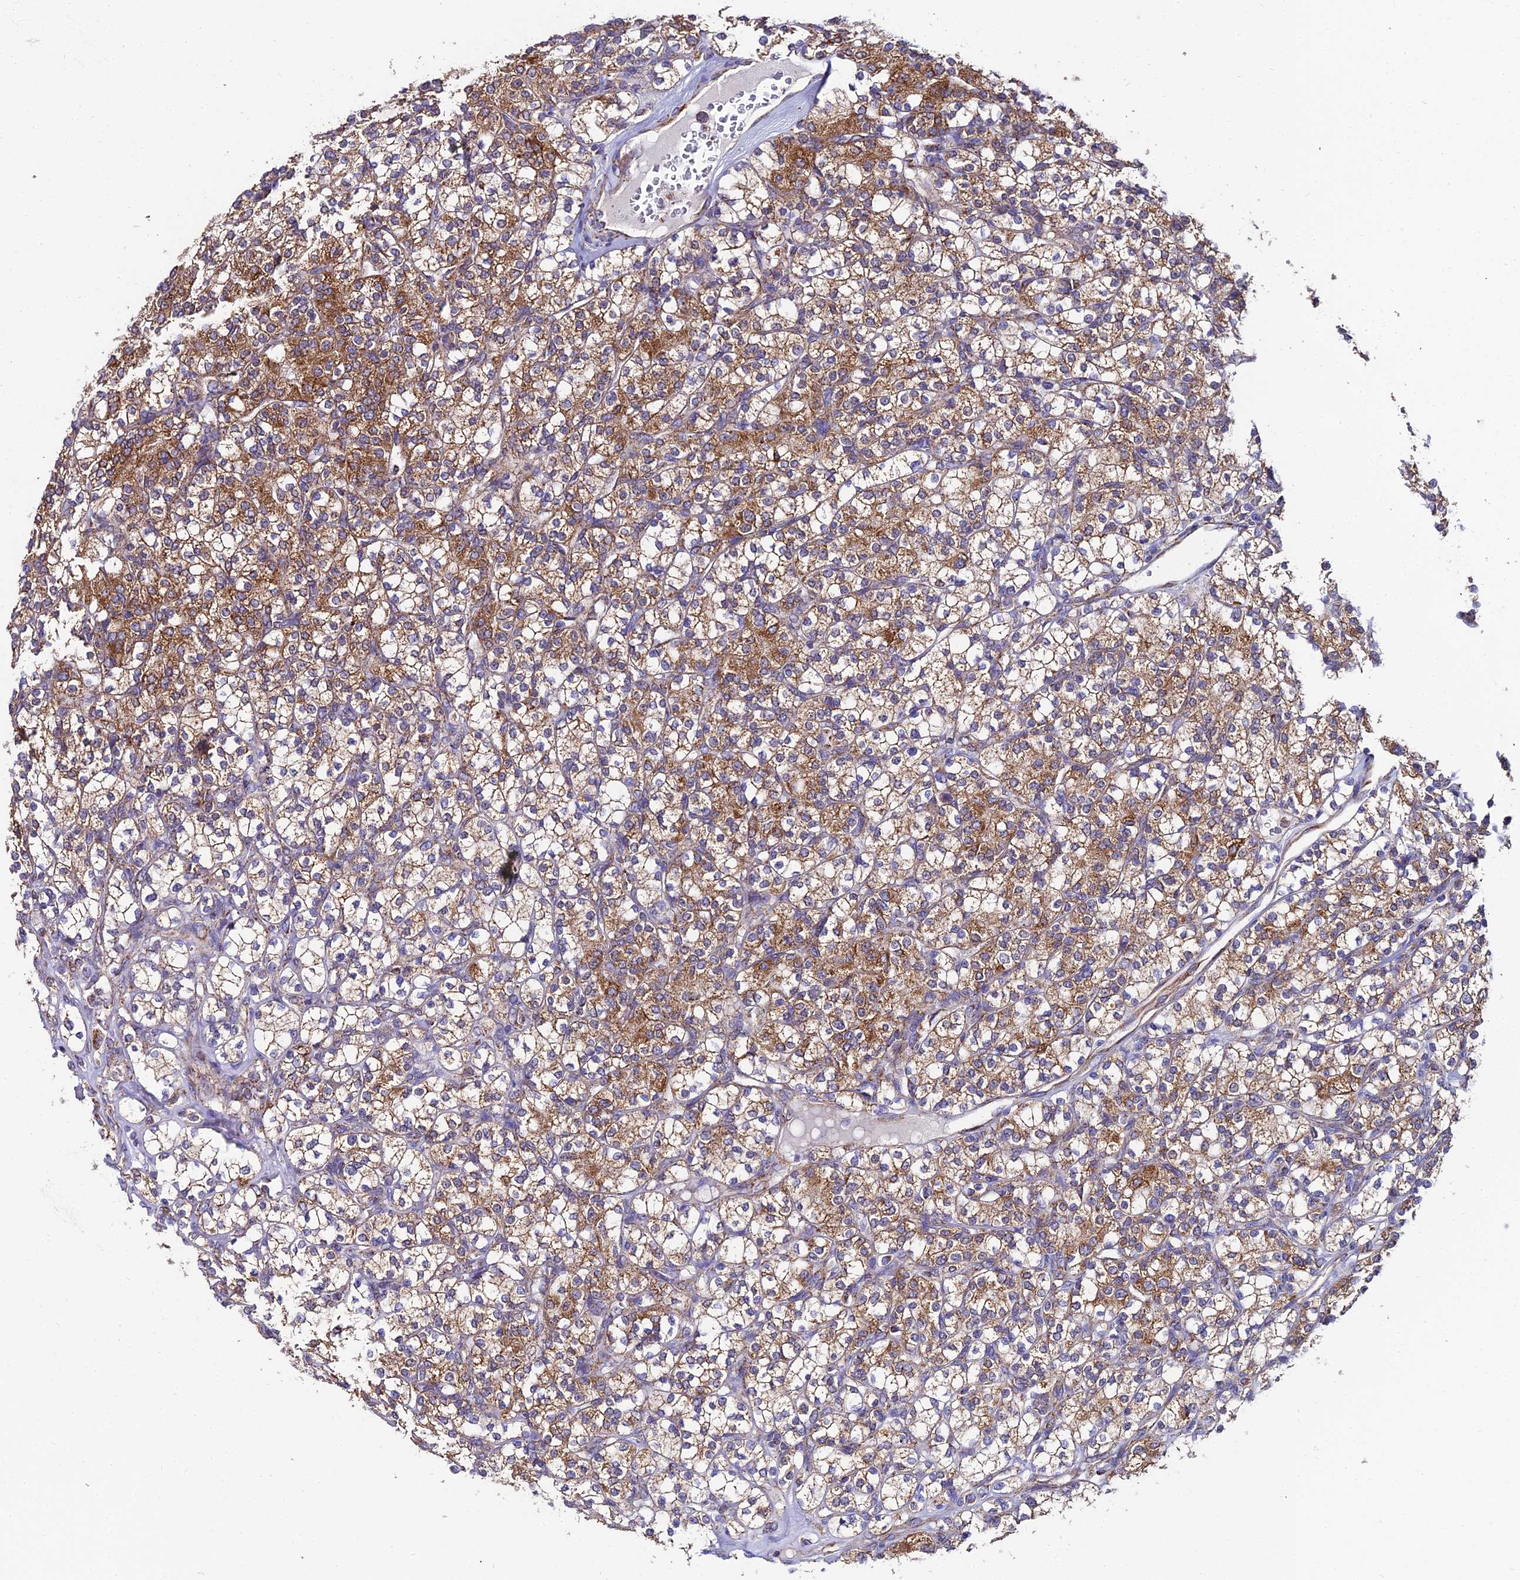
{"staining": {"intensity": "strong", "quantity": "25%-75%", "location": "cytoplasmic/membranous"}, "tissue": "renal cancer", "cell_type": "Tumor cells", "image_type": "cancer", "snomed": [{"axis": "morphology", "description": "Adenocarcinoma, NOS"}, {"axis": "topography", "description": "Kidney"}], "caption": "IHC histopathology image of neoplastic tissue: human adenocarcinoma (renal) stained using immunohistochemistry (IHC) shows high levels of strong protein expression localized specifically in the cytoplasmic/membranous of tumor cells, appearing as a cytoplasmic/membranous brown color.", "gene": "PSMD2", "patient": {"sex": "male", "age": 77}}